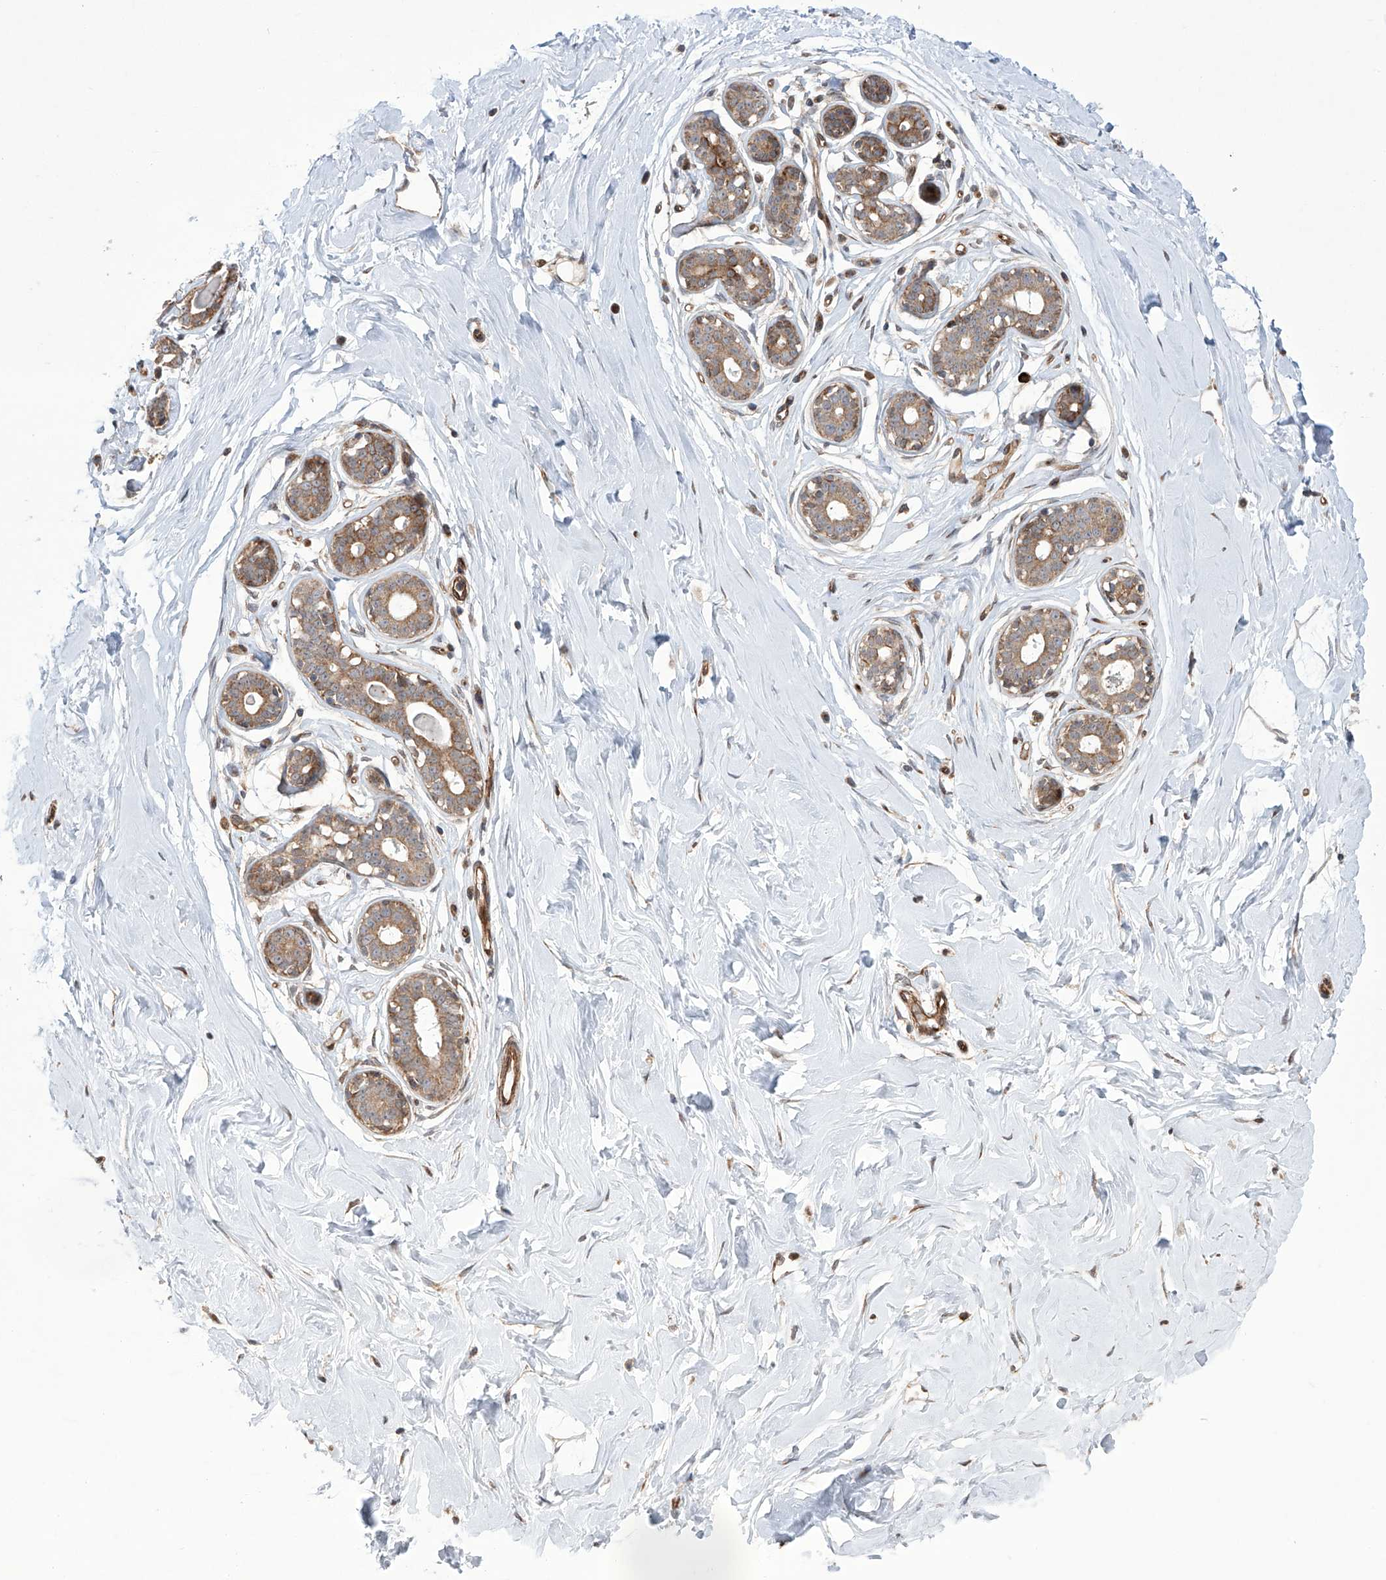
{"staining": {"intensity": "negative", "quantity": "none", "location": "none"}, "tissue": "breast", "cell_type": "Adipocytes", "image_type": "normal", "snomed": [{"axis": "morphology", "description": "Normal tissue, NOS"}, {"axis": "morphology", "description": "Adenoma, NOS"}, {"axis": "topography", "description": "Breast"}], "caption": "IHC of unremarkable breast exhibits no staining in adipocytes.", "gene": "APAF1", "patient": {"sex": "female", "age": 23}}